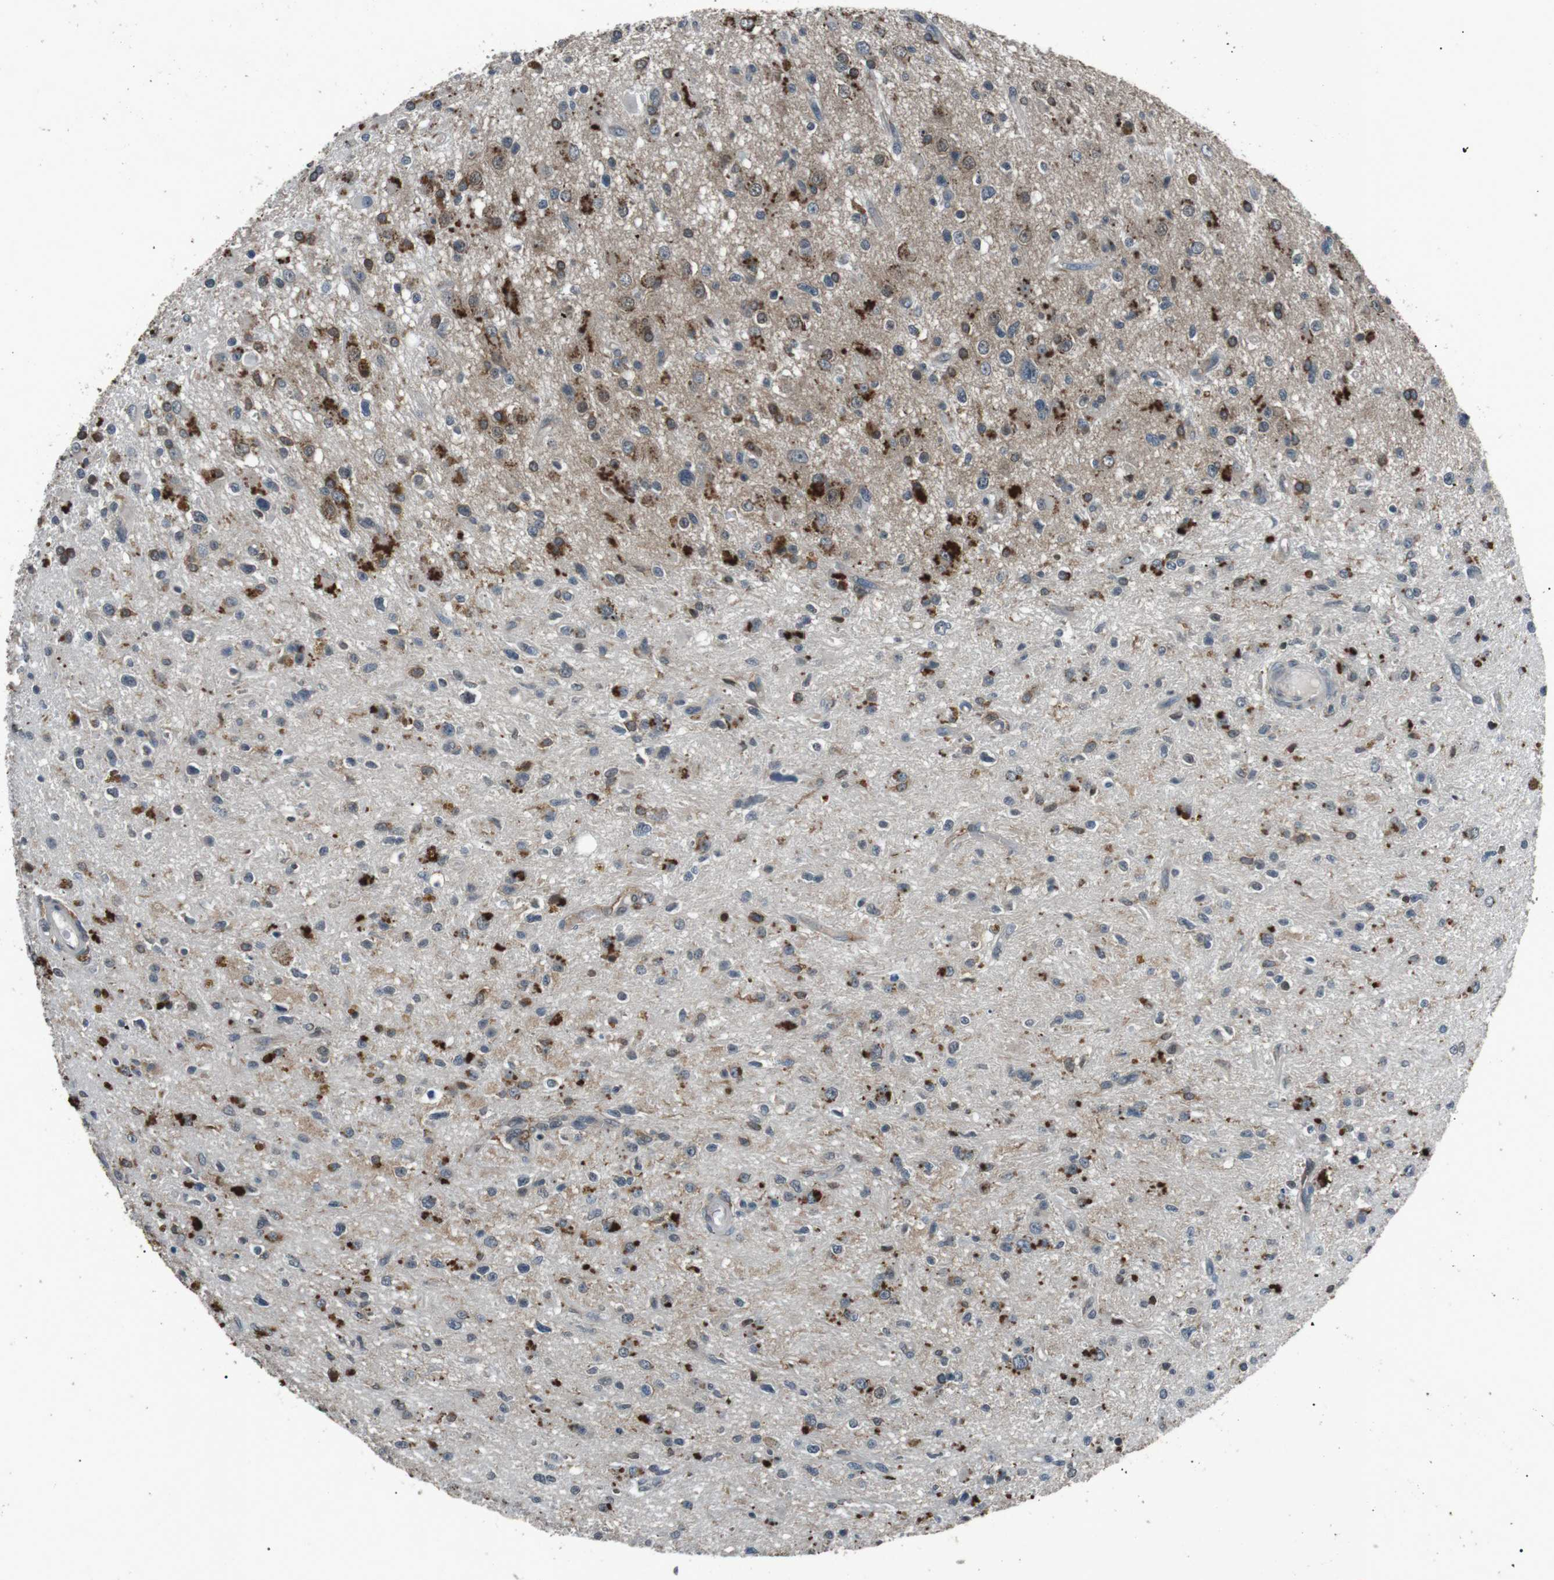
{"staining": {"intensity": "moderate", "quantity": "25%-75%", "location": "cytoplasmic/membranous"}, "tissue": "glioma", "cell_type": "Tumor cells", "image_type": "cancer", "snomed": [{"axis": "morphology", "description": "Glioma, malignant, High grade"}, {"axis": "topography", "description": "Brain"}], "caption": "IHC photomicrograph of neoplastic tissue: glioma stained using IHC demonstrates medium levels of moderate protein expression localized specifically in the cytoplasmic/membranous of tumor cells, appearing as a cytoplasmic/membranous brown color.", "gene": "NEK7", "patient": {"sex": "male", "age": 33}}